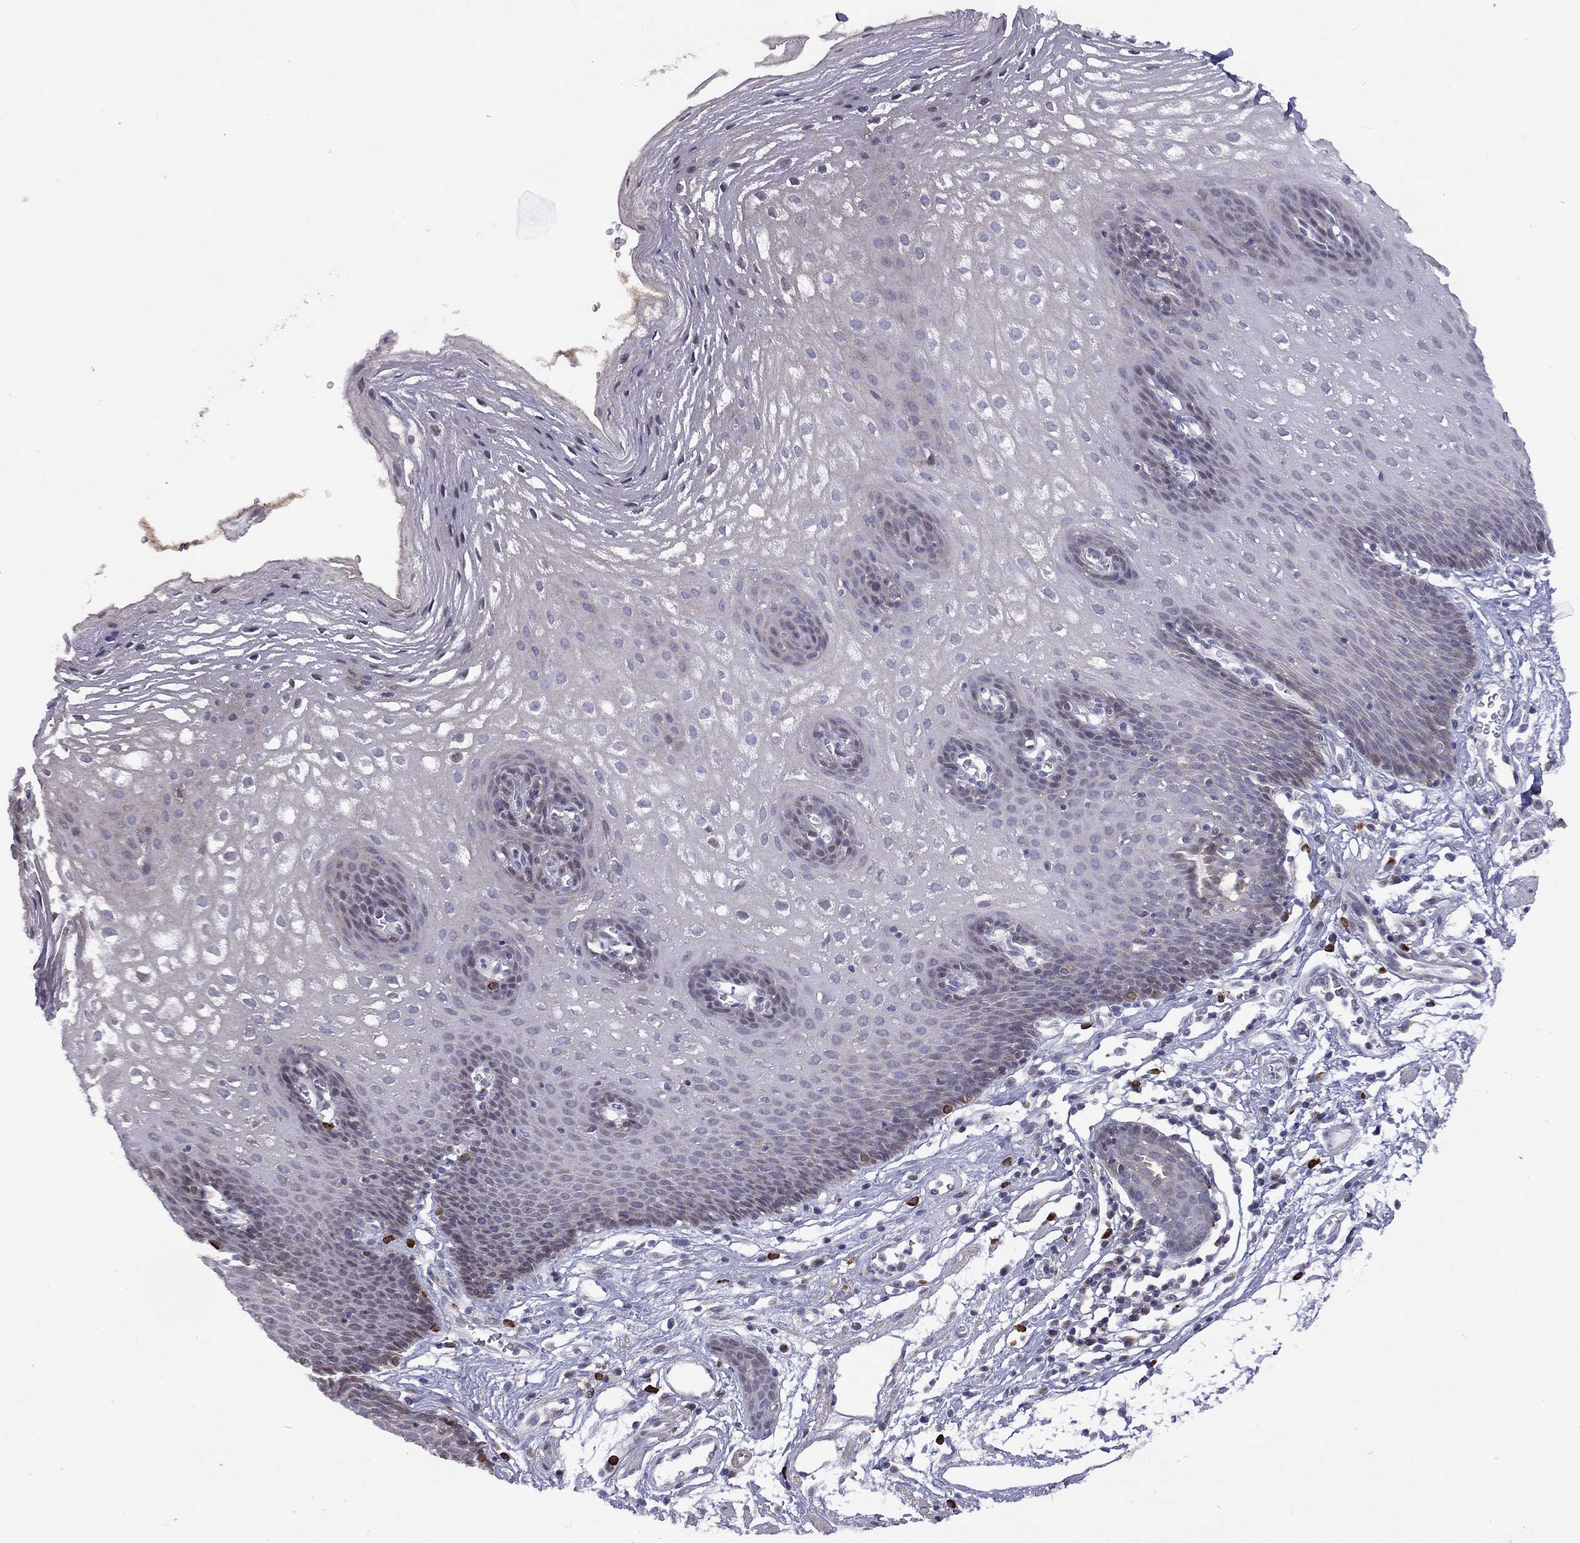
{"staining": {"intensity": "negative", "quantity": "none", "location": "none"}, "tissue": "esophagus", "cell_type": "Squamous epithelial cells", "image_type": "normal", "snomed": [{"axis": "morphology", "description": "Normal tissue, NOS"}, {"axis": "topography", "description": "Esophagus"}], "caption": "This is a histopathology image of immunohistochemistry (IHC) staining of unremarkable esophagus, which shows no positivity in squamous epithelial cells.", "gene": "SYTL2", "patient": {"sex": "male", "age": 72}}